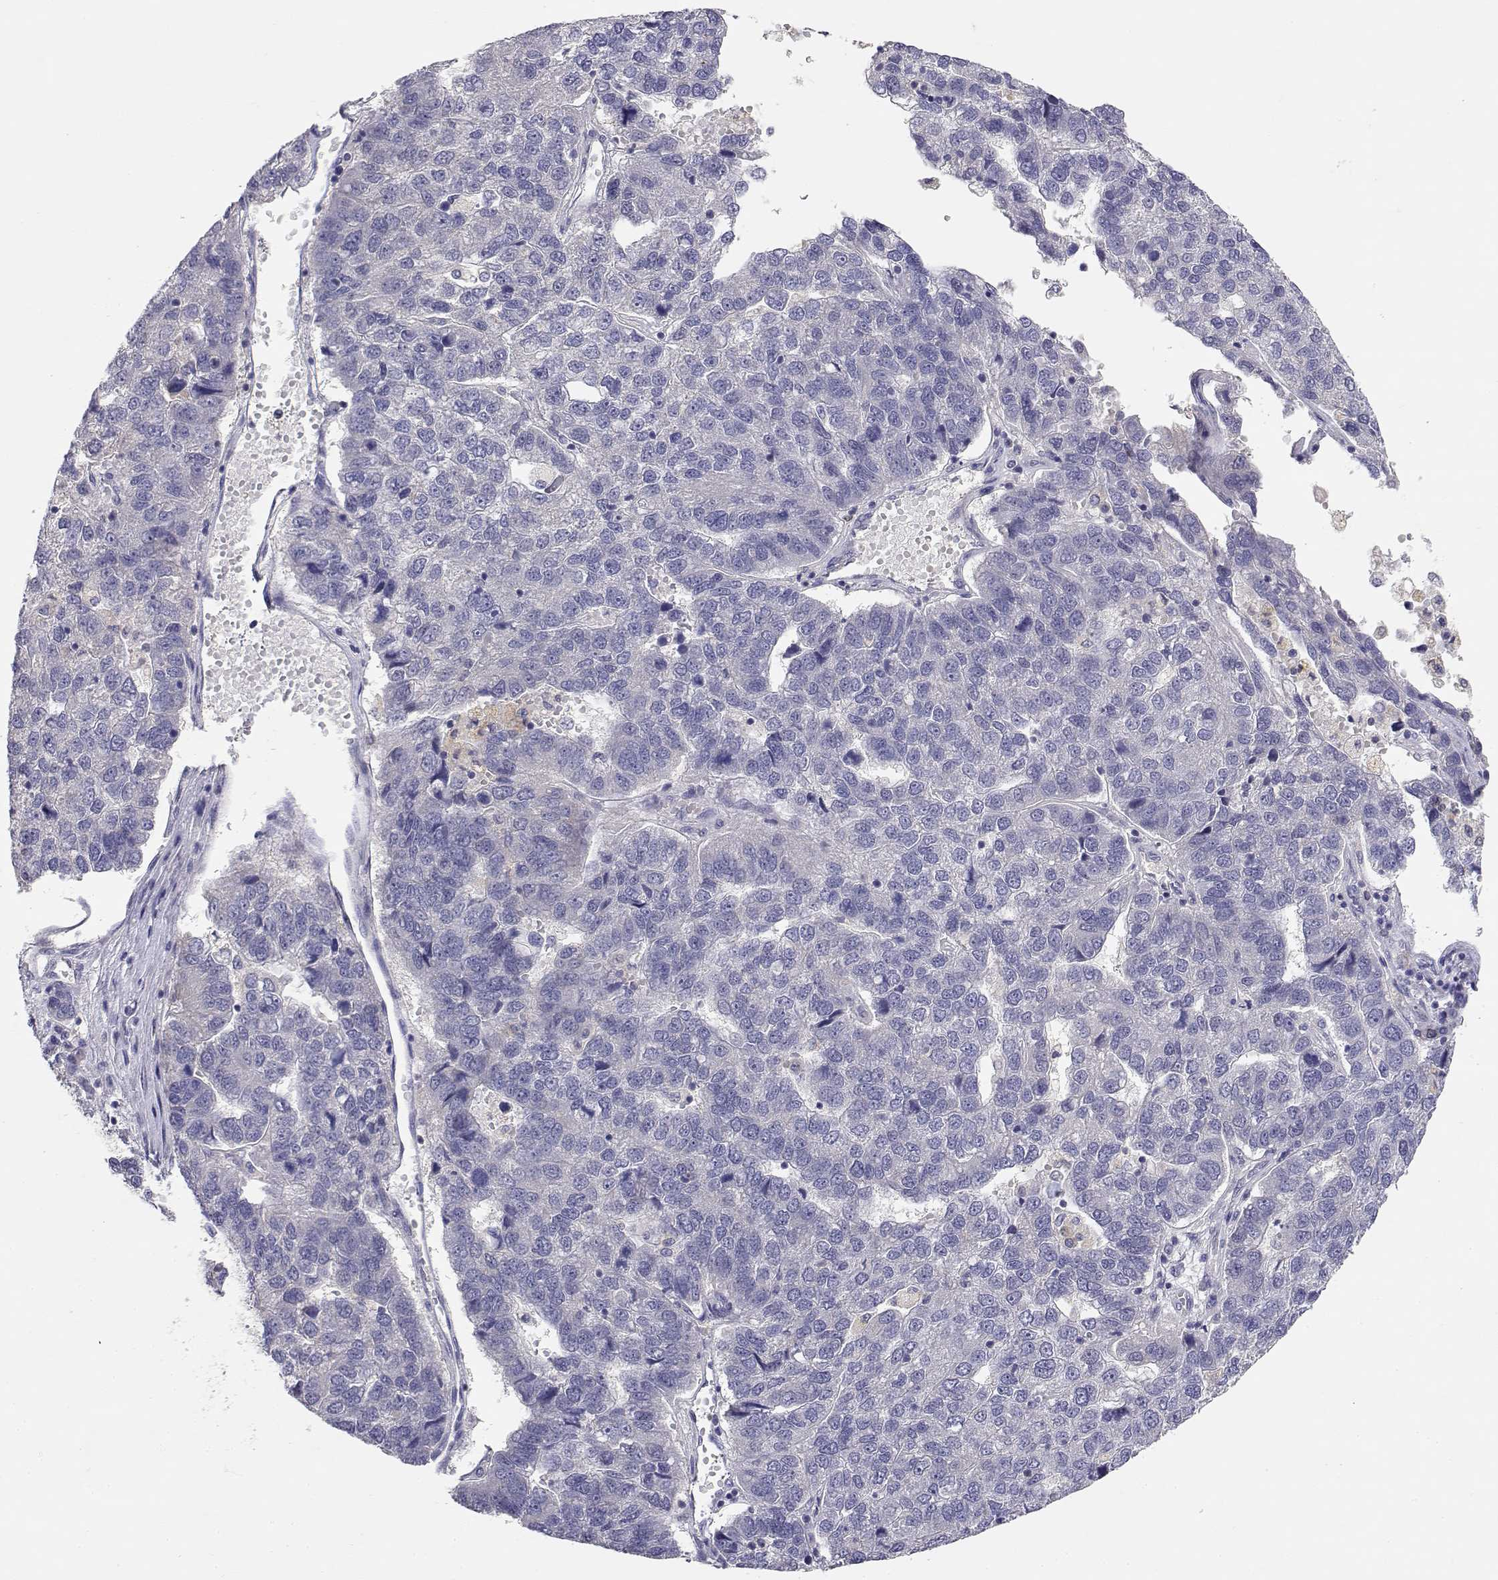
{"staining": {"intensity": "negative", "quantity": "none", "location": "none"}, "tissue": "pancreatic cancer", "cell_type": "Tumor cells", "image_type": "cancer", "snomed": [{"axis": "morphology", "description": "Adenocarcinoma, NOS"}, {"axis": "topography", "description": "Pancreas"}], "caption": "Immunohistochemical staining of human pancreatic cancer shows no significant positivity in tumor cells.", "gene": "ADA", "patient": {"sex": "female", "age": 61}}